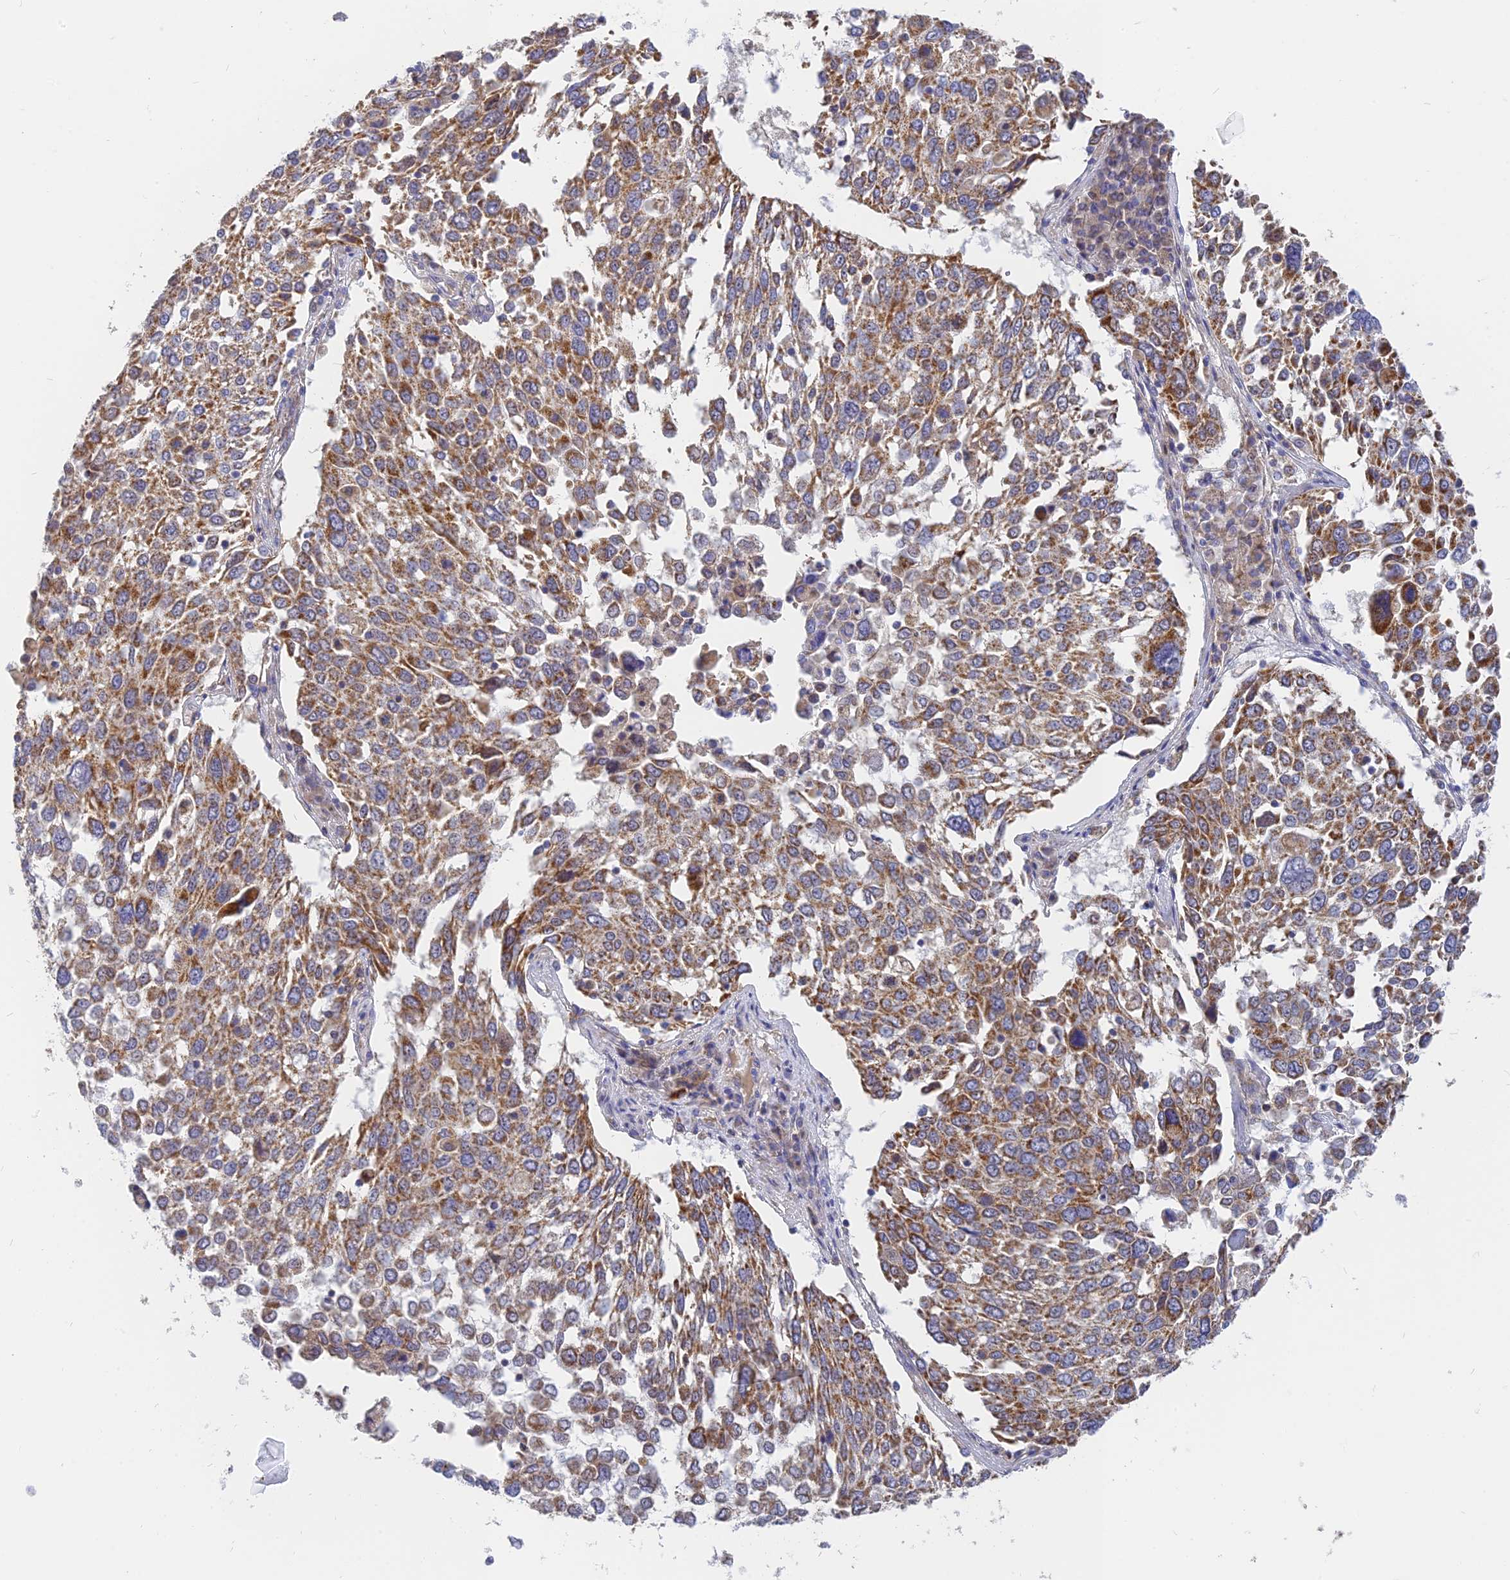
{"staining": {"intensity": "moderate", "quantity": ">75%", "location": "cytoplasmic/membranous"}, "tissue": "lung cancer", "cell_type": "Tumor cells", "image_type": "cancer", "snomed": [{"axis": "morphology", "description": "Squamous cell carcinoma, NOS"}, {"axis": "topography", "description": "Lung"}], "caption": "IHC histopathology image of neoplastic tissue: lung cancer (squamous cell carcinoma) stained using immunohistochemistry displays medium levels of moderate protein expression localized specifically in the cytoplasmic/membranous of tumor cells, appearing as a cytoplasmic/membranous brown color.", "gene": "MRPL15", "patient": {"sex": "male", "age": 65}}